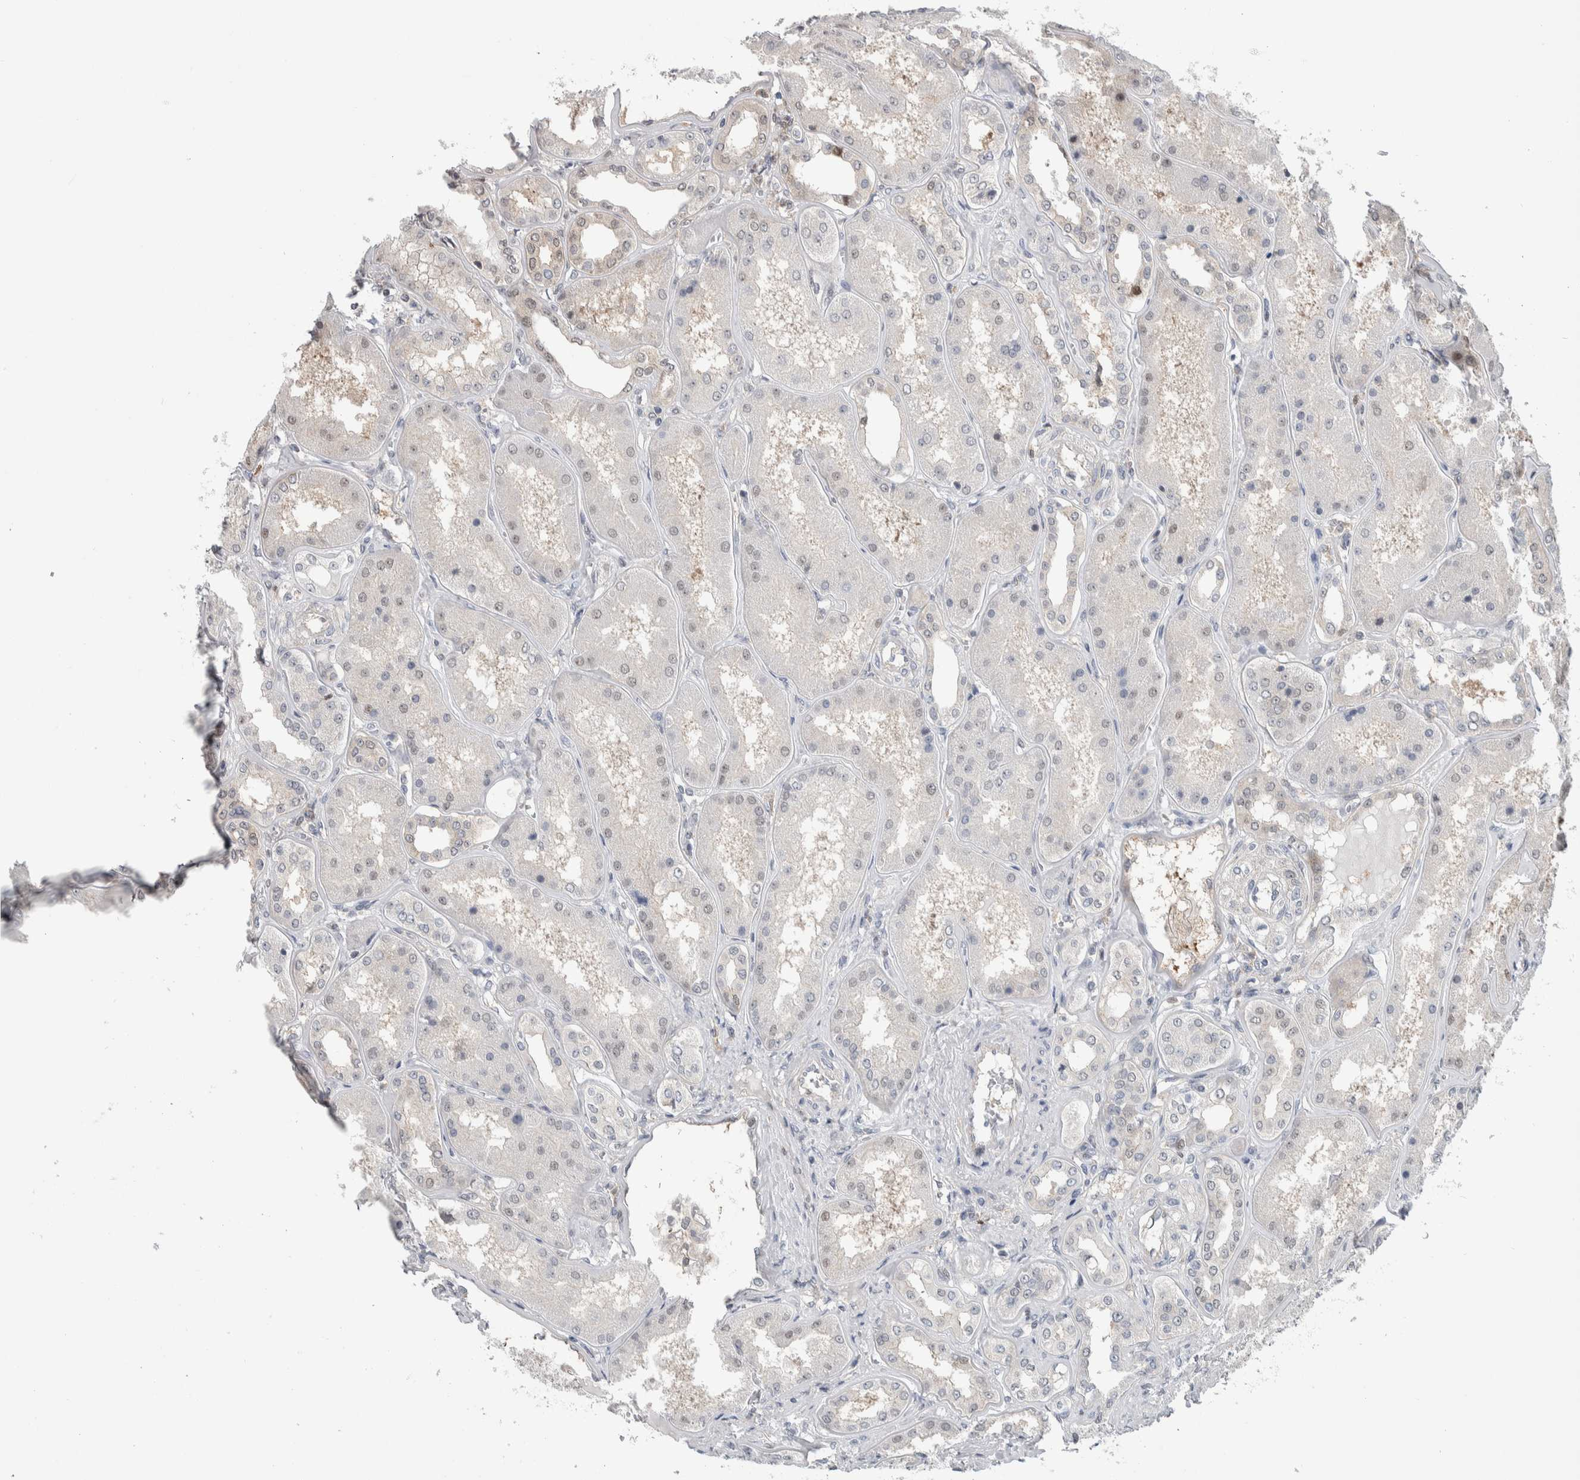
{"staining": {"intensity": "moderate", "quantity": "<25%", "location": "nuclear"}, "tissue": "kidney", "cell_type": "Cells in glomeruli", "image_type": "normal", "snomed": [{"axis": "morphology", "description": "Normal tissue, NOS"}, {"axis": "topography", "description": "Kidney"}], "caption": "Moderate nuclear expression is appreciated in about <25% of cells in glomeruli in unremarkable kidney.", "gene": "PTPA", "patient": {"sex": "female", "age": 56}}